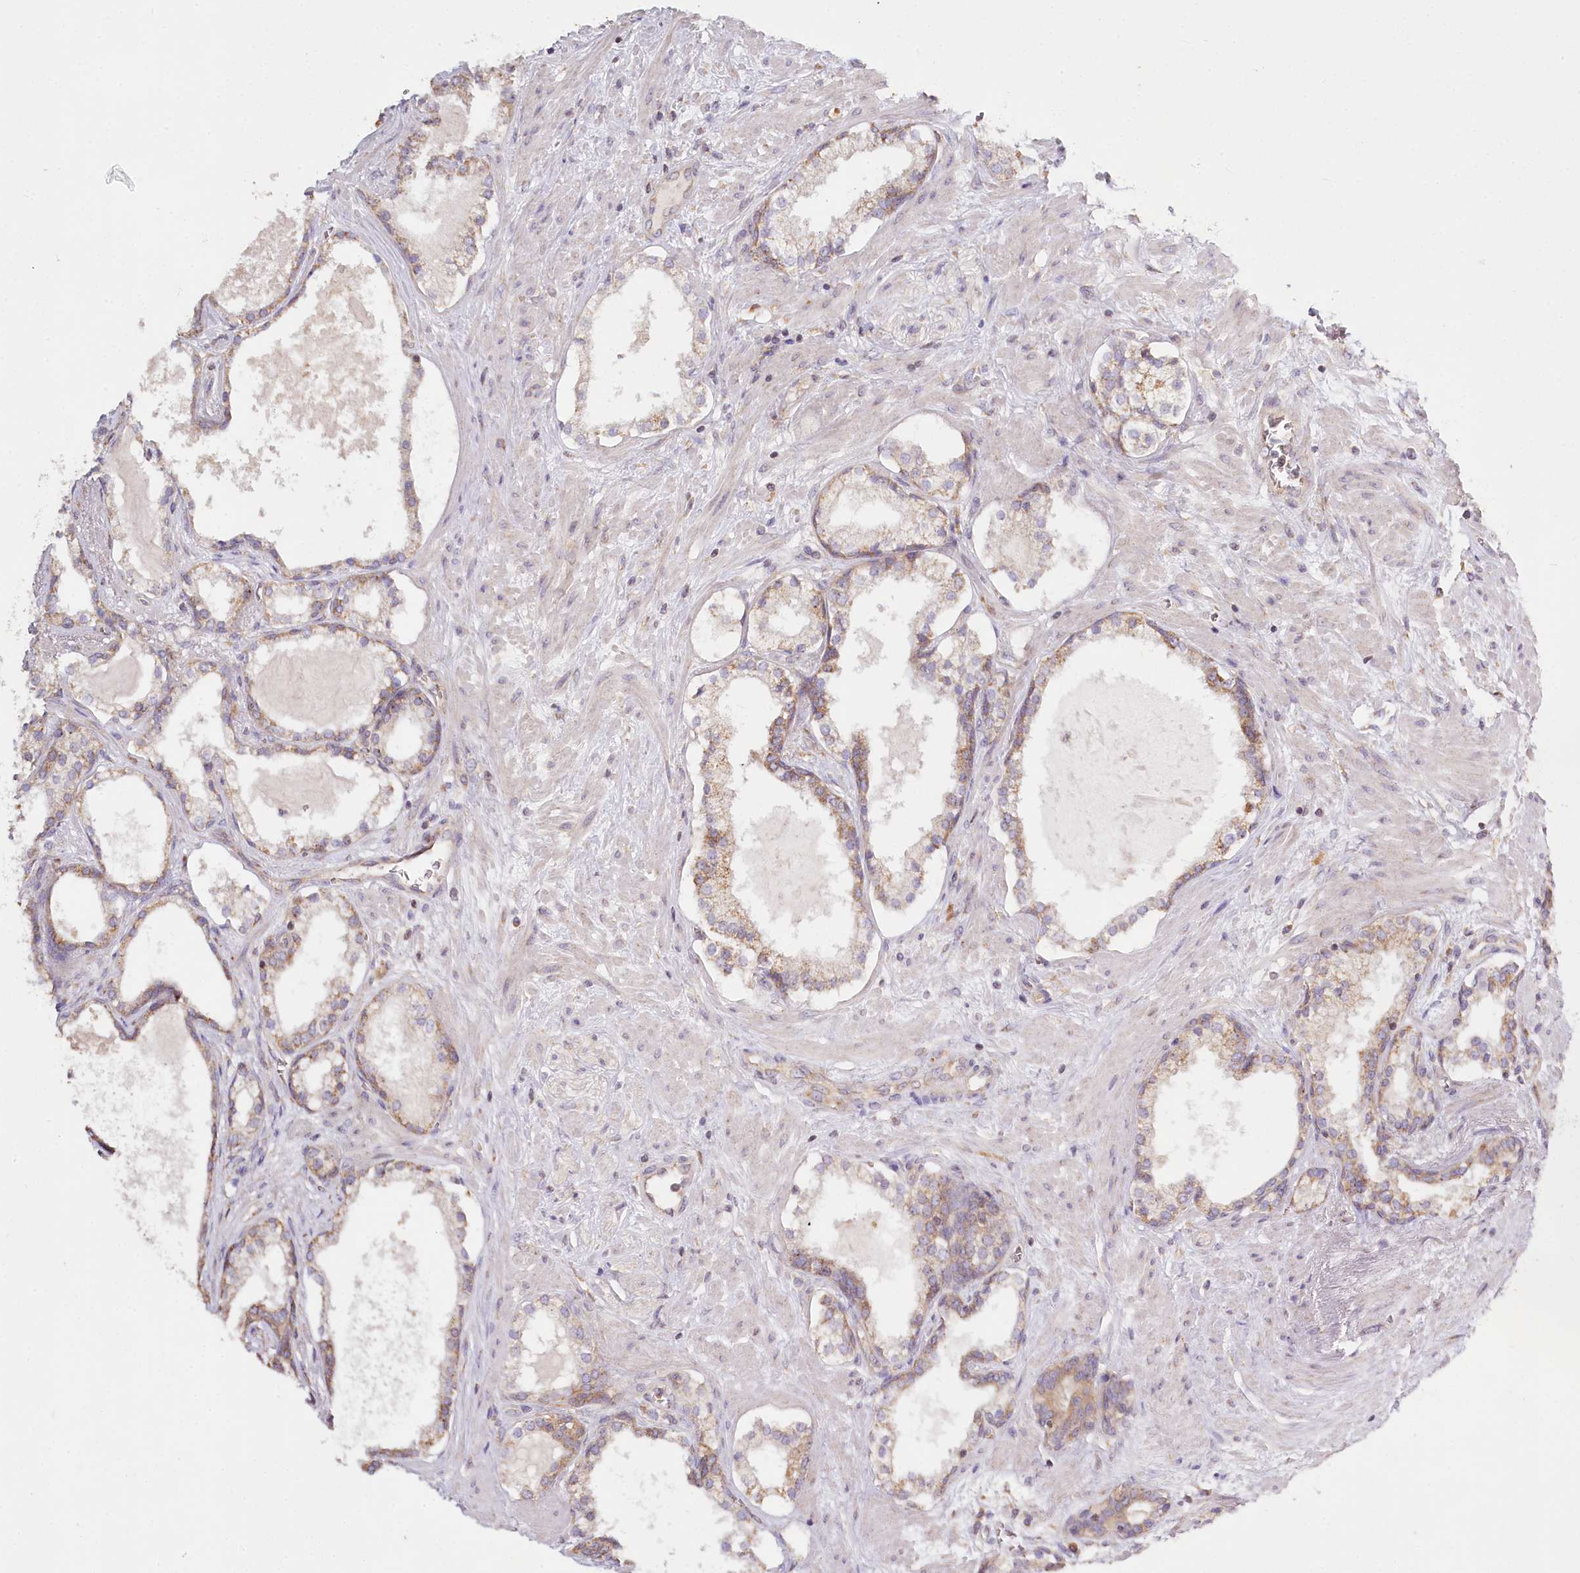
{"staining": {"intensity": "moderate", "quantity": "25%-75%", "location": "cytoplasmic/membranous"}, "tissue": "prostate cancer", "cell_type": "Tumor cells", "image_type": "cancer", "snomed": [{"axis": "morphology", "description": "Adenocarcinoma, High grade"}, {"axis": "topography", "description": "Prostate"}], "caption": "DAB (3,3'-diaminobenzidine) immunohistochemical staining of human prostate cancer (high-grade adenocarcinoma) shows moderate cytoplasmic/membranous protein staining in about 25%-75% of tumor cells.", "gene": "ACOX2", "patient": {"sex": "male", "age": 58}}